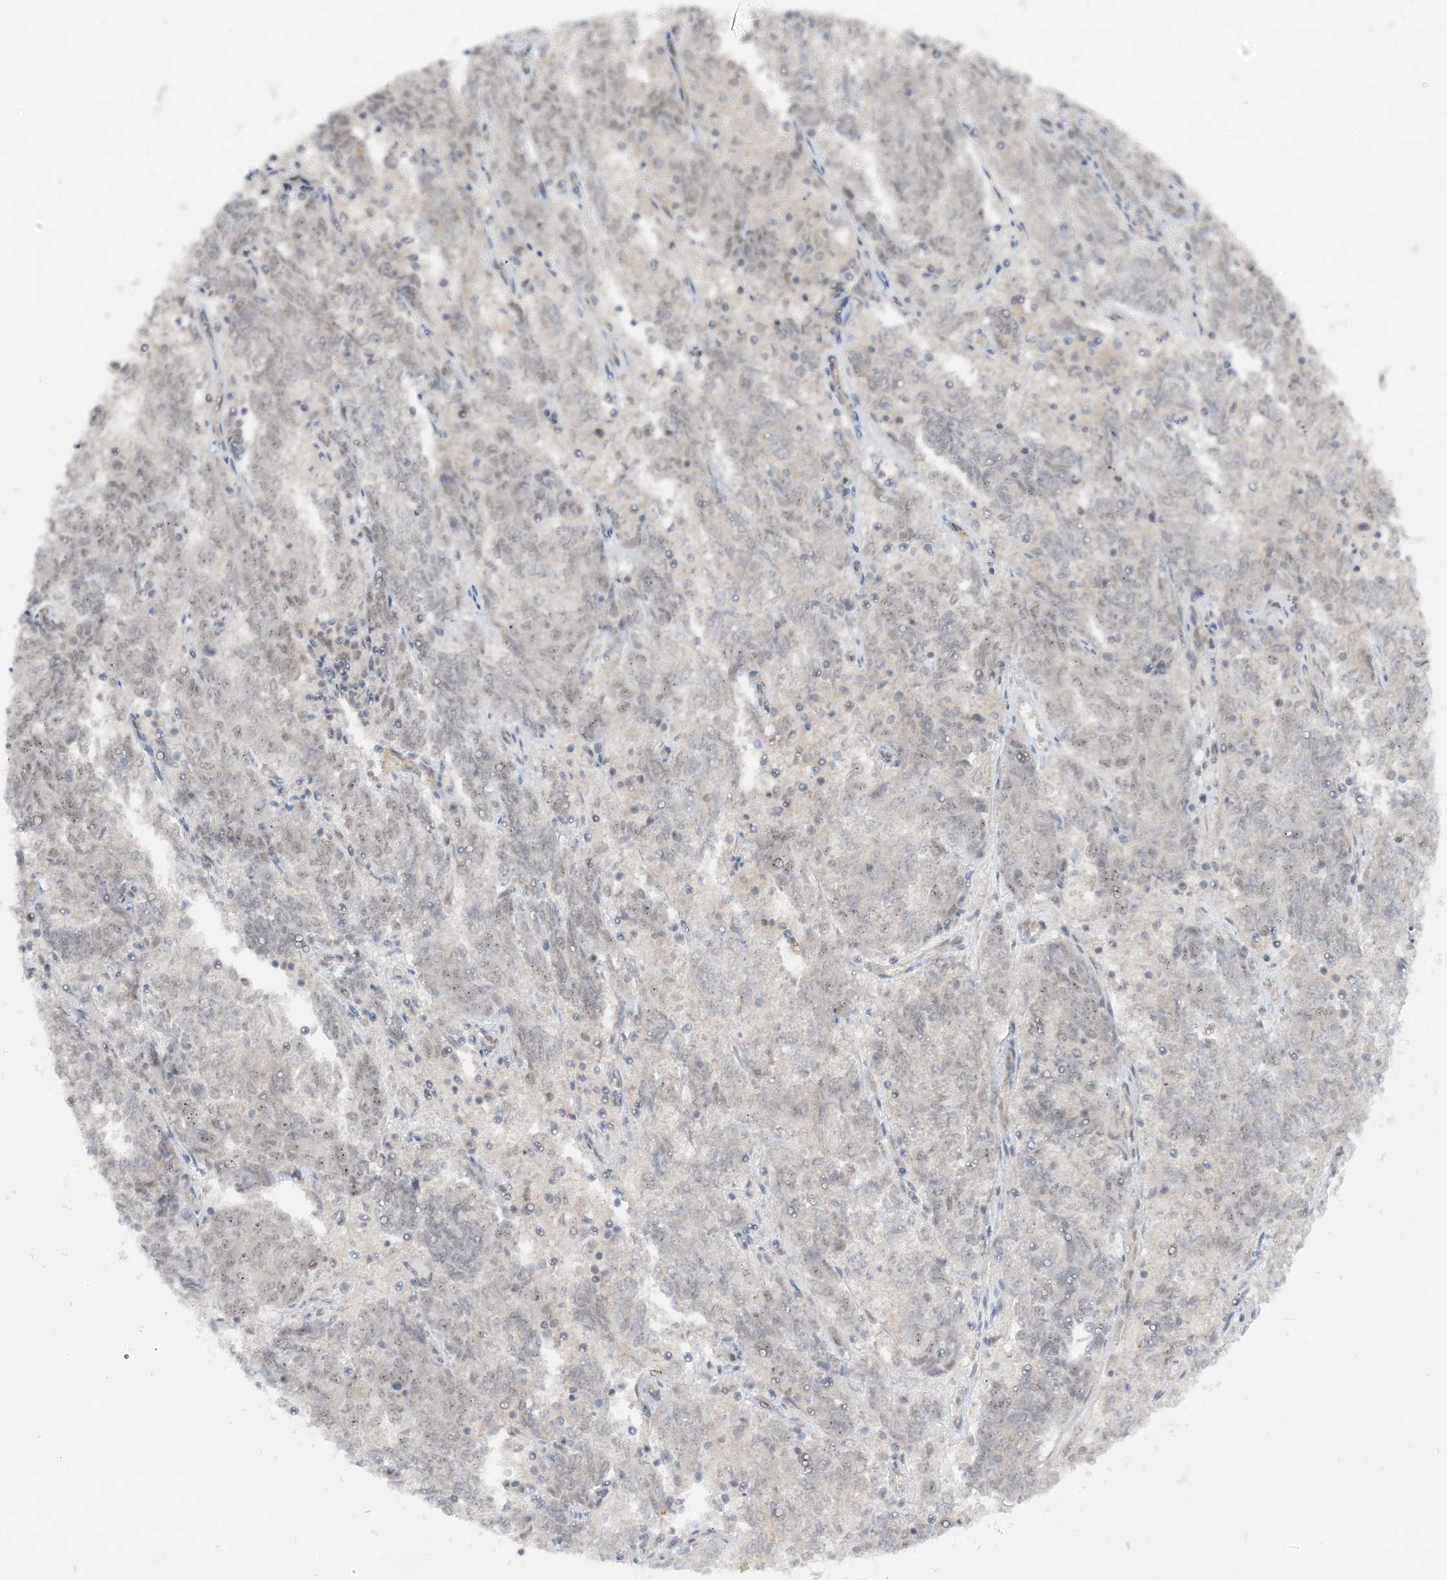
{"staining": {"intensity": "weak", "quantity": "<25%", "location": "nuclear"}, "tissue": "endometrial cancer", "cell_type": "Tumor cells", "image_type": "cancer", "snomed": [{"axis": "morphology", "description": "Adenocarcinoma, NOS"}, {"axis": "topography", "description": "Endometrium"}], "caption": "A micrograph of endometrial cancer (adenocarcinoma) stained for a protein reveals no brown staining in tumor cells. (DAB (3,3'-diaminobenzidine) IHC with hematoxylin counter stain).", "gene": "ATP11A", "patient": {"sex": "female", "age": 80}}